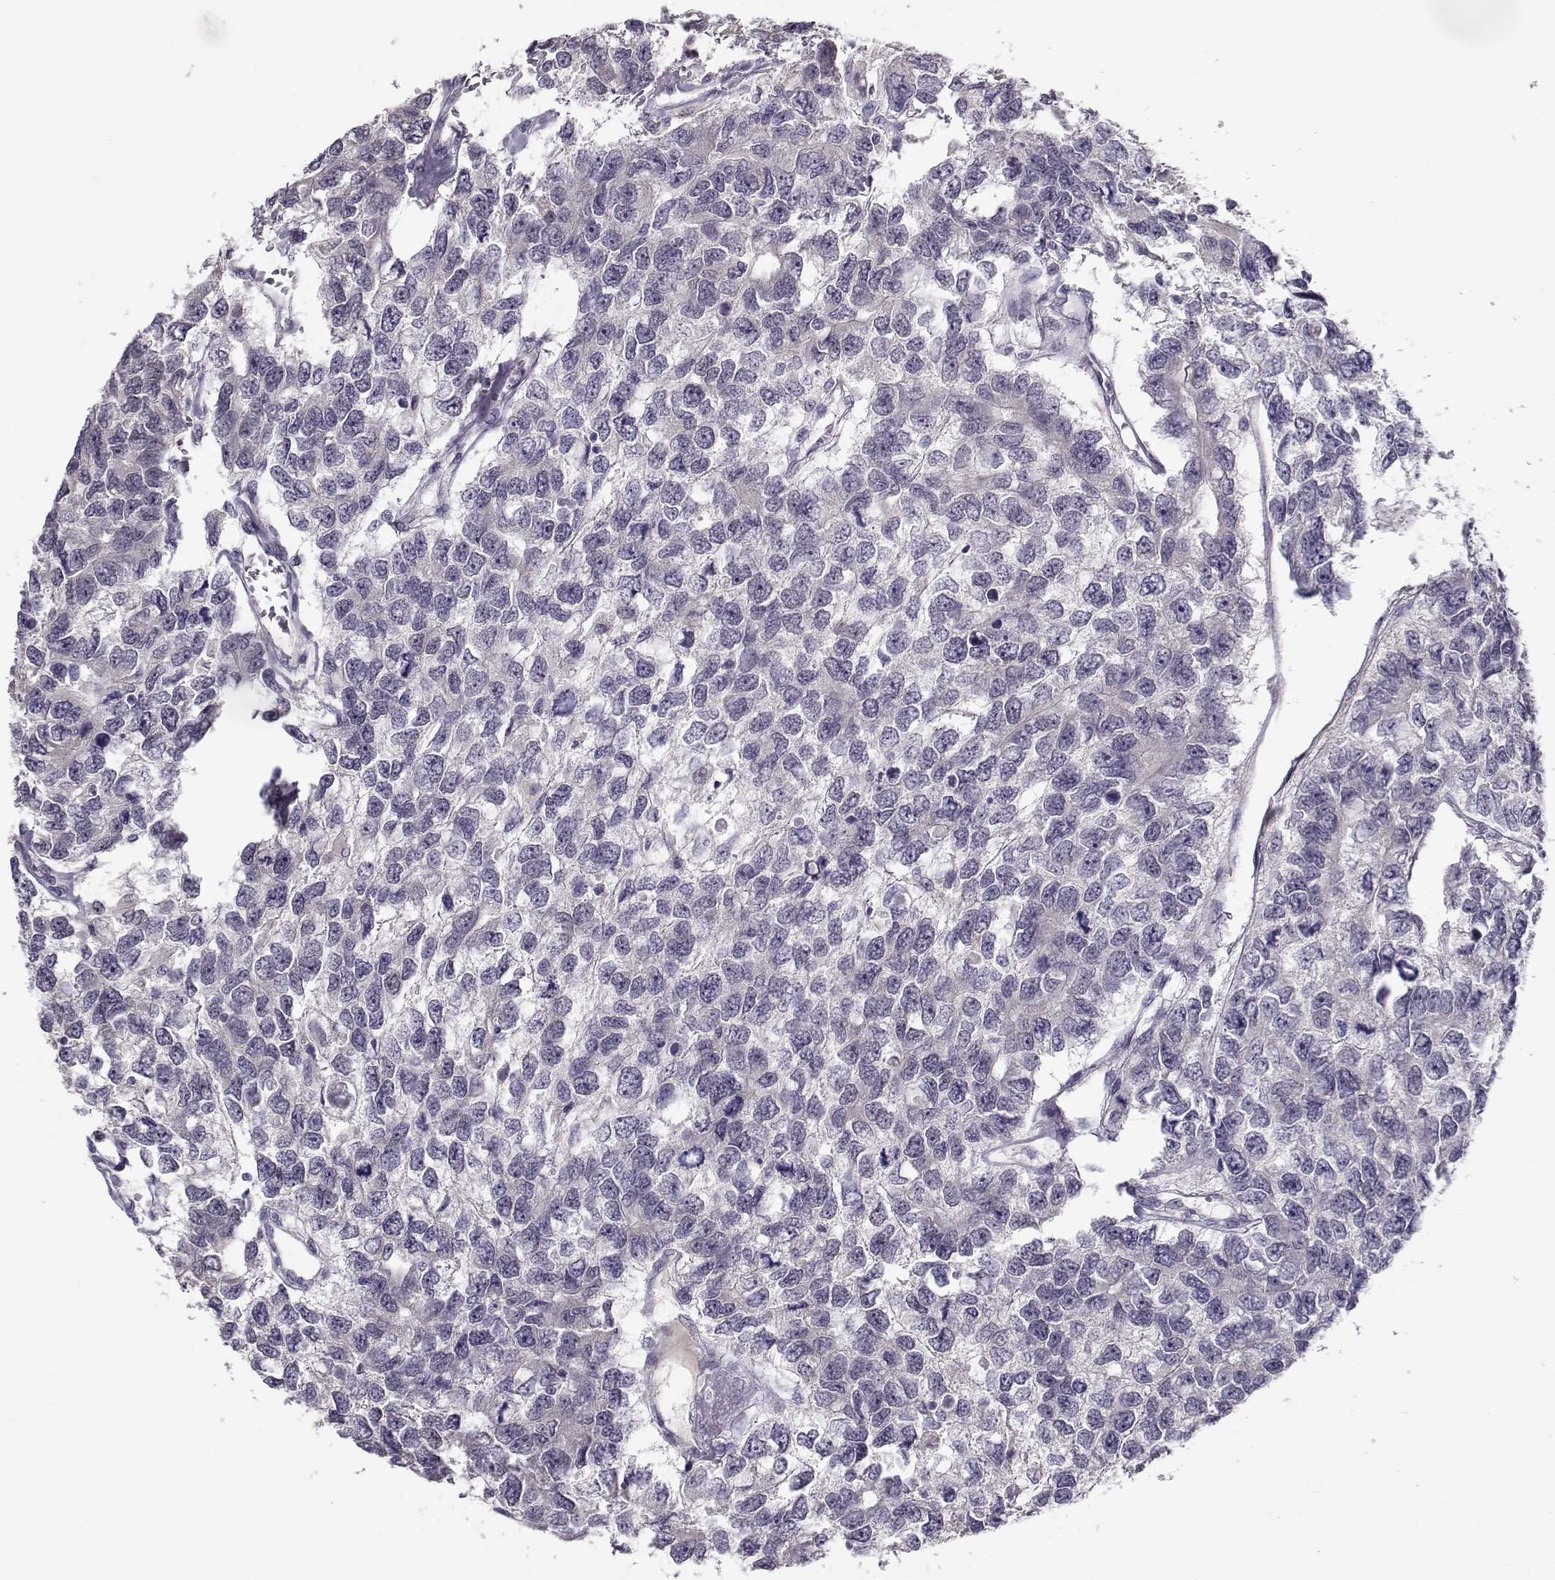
{"staining": {"intensity": "negative", "quantity": "none", "location": "none"}, "tissue": "testis cancer", "cell_type": "Tumor cells", "image_type": "cancer", "snomed": [{"axis": "morphology", "description": "Seminoma, NOS"}, {"axis": "topography", "description": "Testis"}], "caption": "Seminoma (testis) was stained to show a protein in brown. There is no significant positivity in tumor cells.", "gene": "C16orf86", "patient": {"sex": "male", "age": 52}}